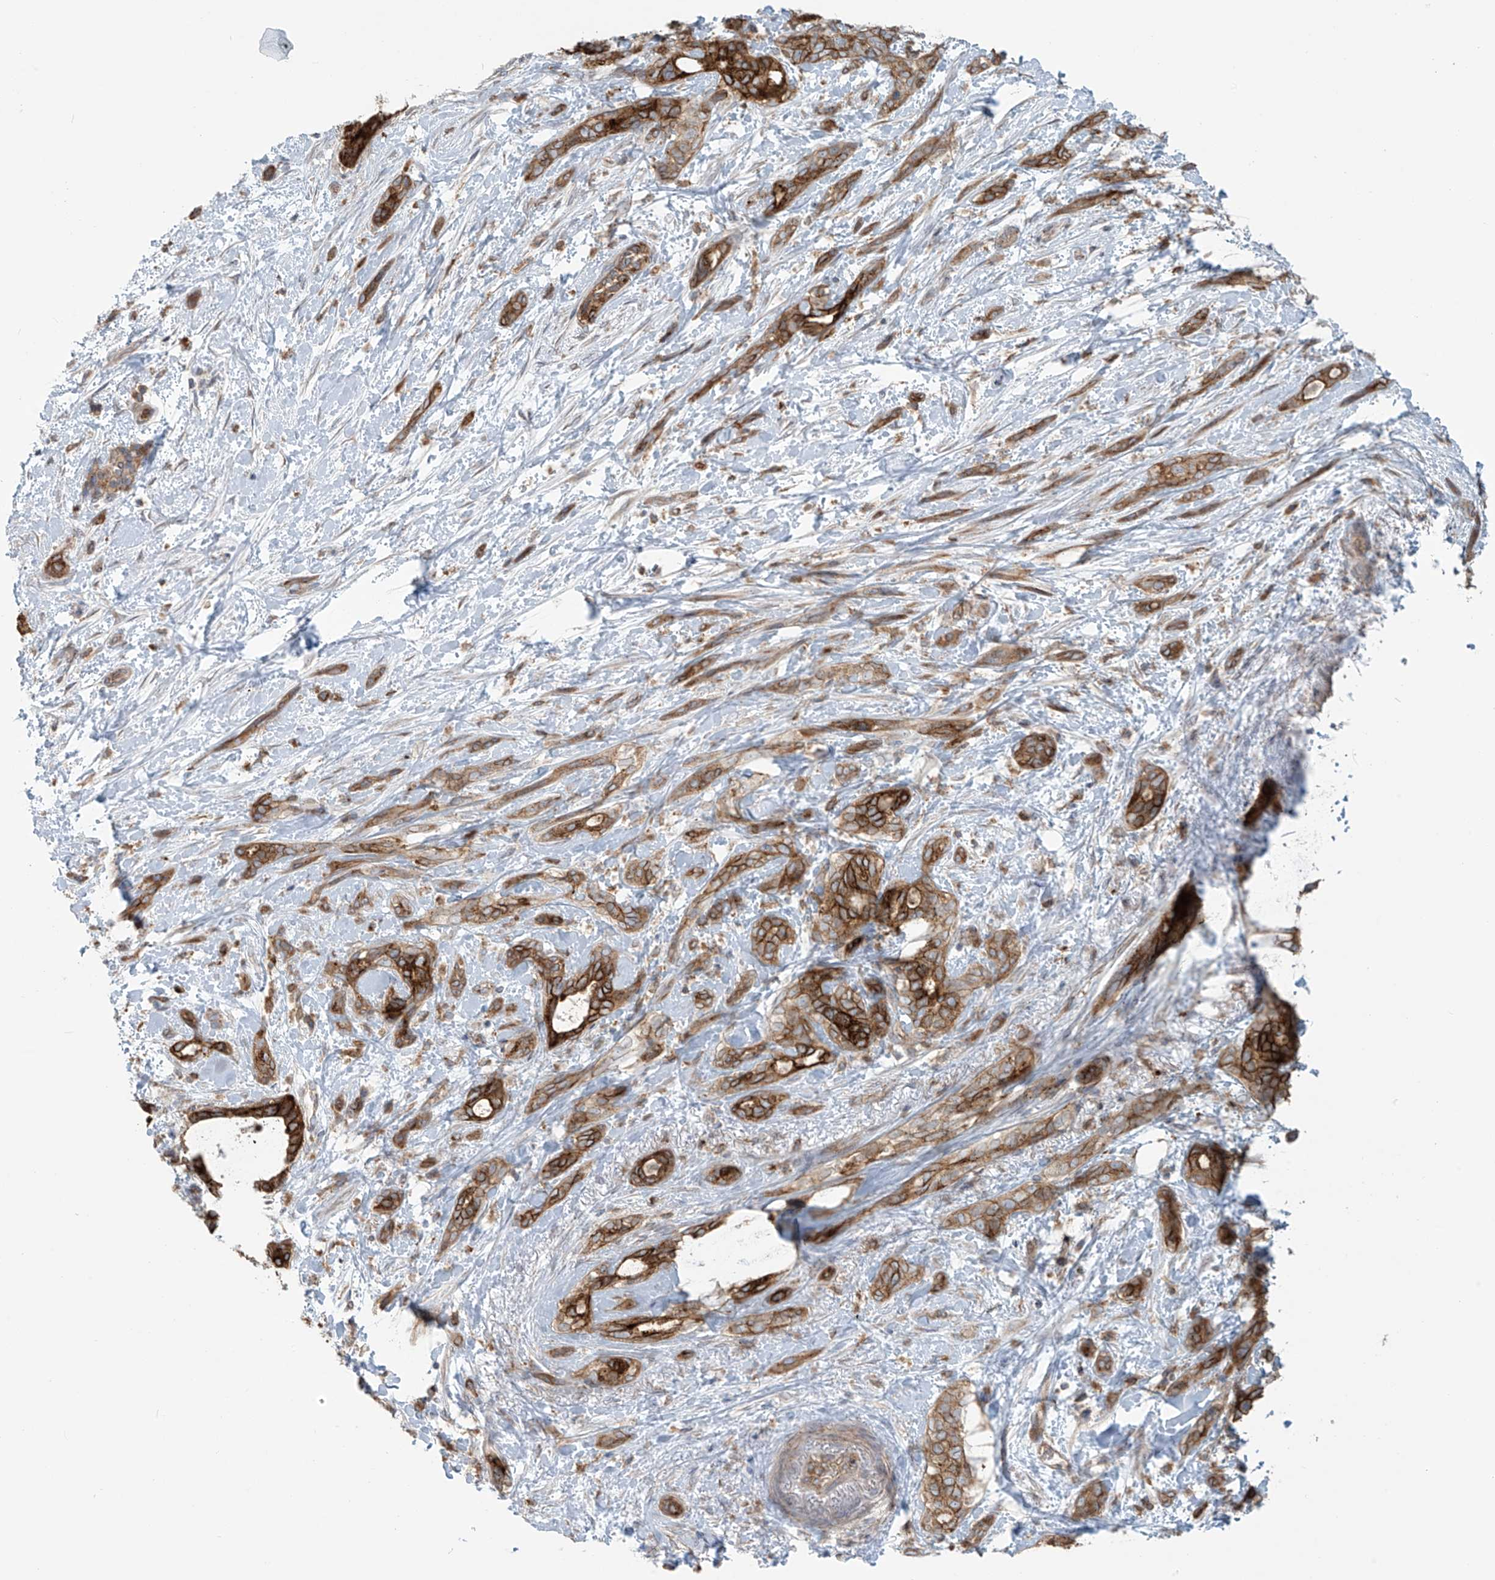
{"staining": {"intensity": "strong", "quantity": "25%-75%", "location": "cytoplasmic/membranous"}, "tissue": "pancreatic cancer", "cell_type": "Tumor cells", "image_type": "cancer", "snomed": [{"axis": "morphology", "description": "Normal tissue, NOS"}, {"axis": "morphology", "description": "Adenocarcinoma, NOS"}, {"axis": "topography", "description": "Pancreas"}, {"axis": "topography", "description": "Peripheral nerve tissue"}], "caption": "Tumor cells show high levels of strong cytoplasmic/membranous positivity in approximately 25%-75% of cells in human pancreatic adenocarcinoma.", "gene": "LZTS3", "patient": {"sex": "female", "age": 63}}